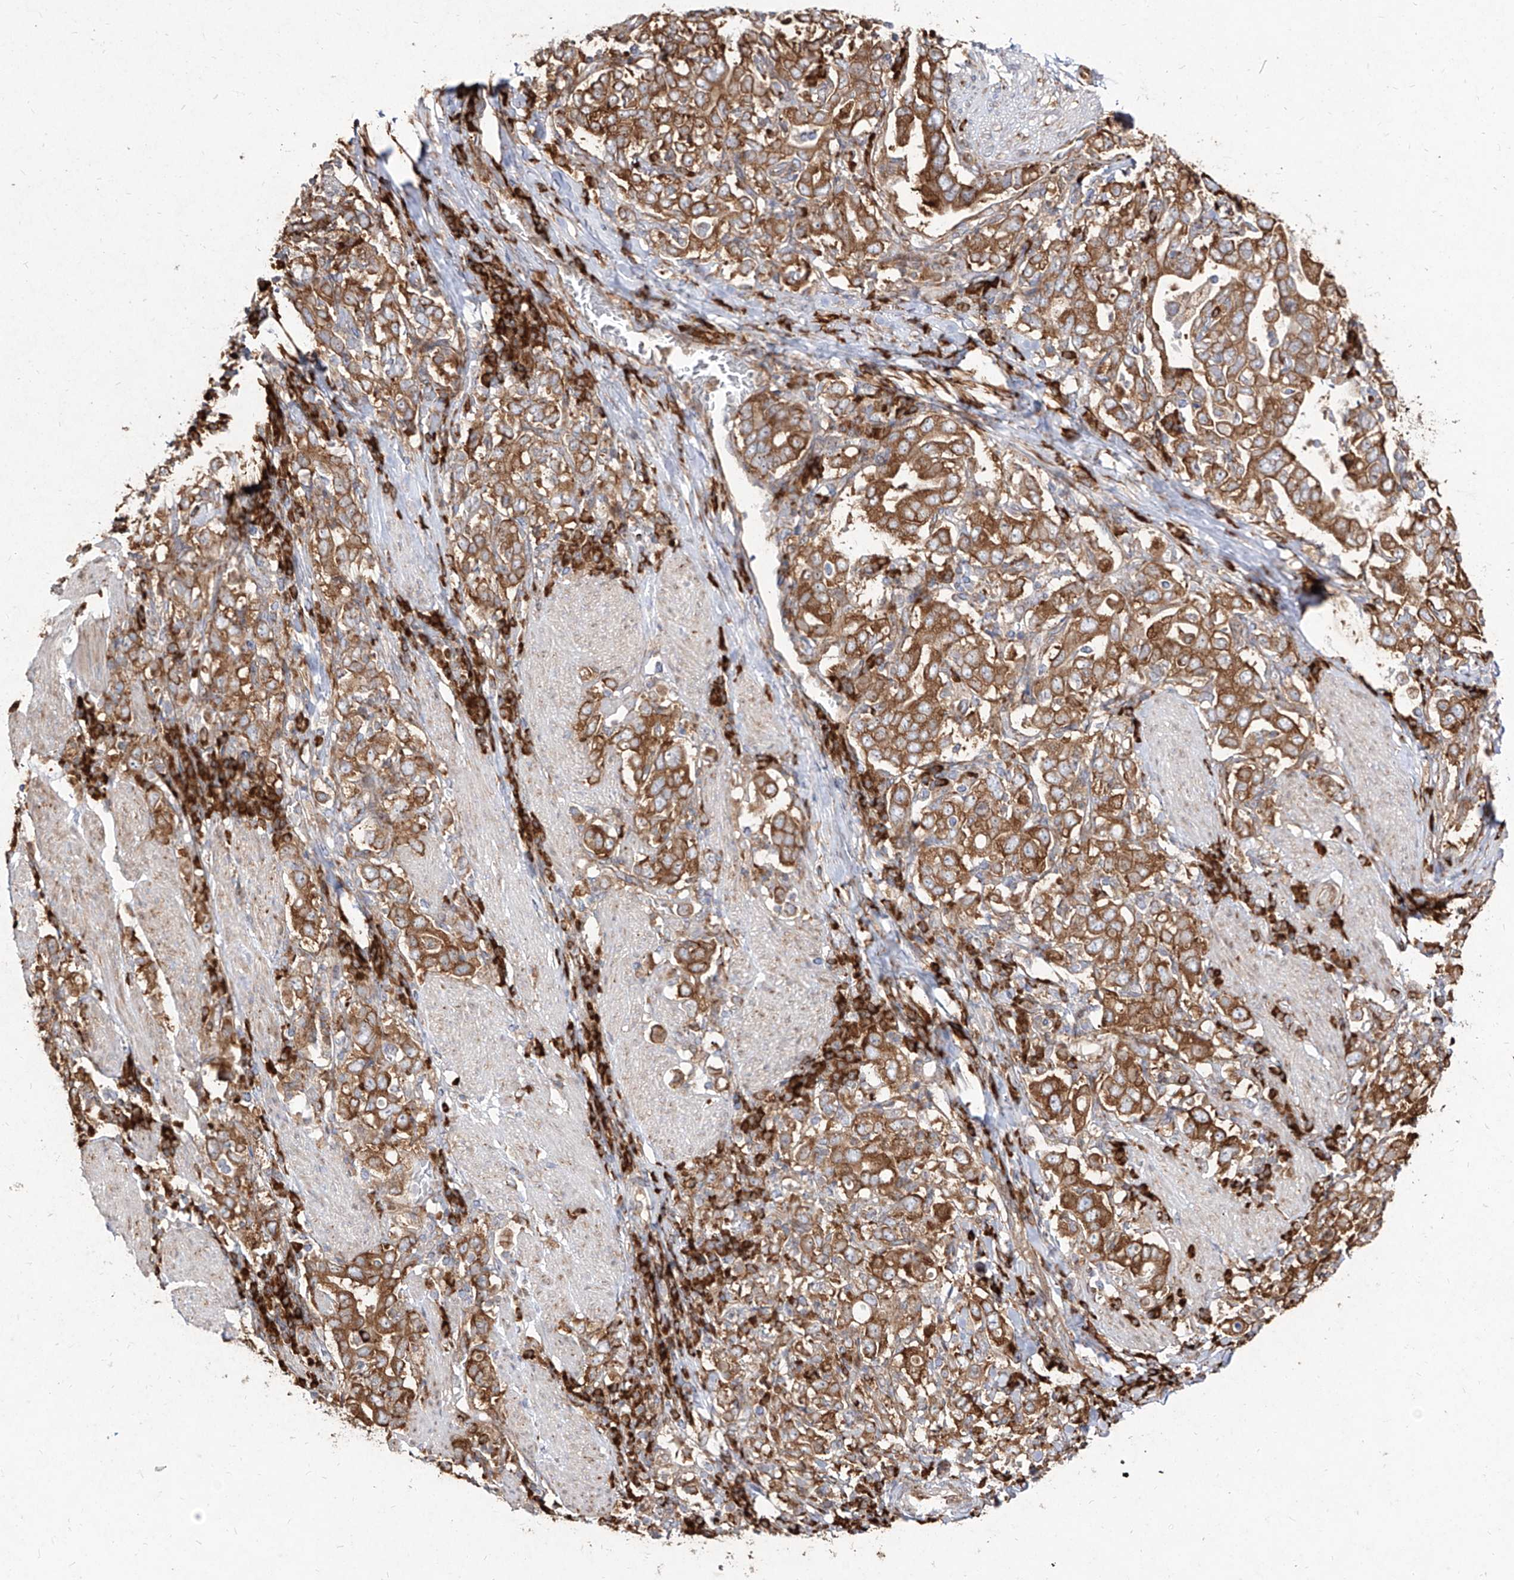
{"staining": {"intensity": "moderate", "quantity": ">75%", "location": "cytoplasmic/membranous"}, "tissue": "stomach cancer", "cell_type": "Tumor cells", "image_type": "cancer", "snomed": [{"axis": "morphology", "description": "Adenocarcinoma, NOS"}, {"axis": "topography", "description": "Stomach, upper"}], "caption": "Brown immunohistochemical staining in stomach adenocarcinoma reveals moderate cytoplasmic/membranous positivity in about >75% of tumor cells.", "gene": "RPS25", "patient": {"sex": "male", "age": 62}}